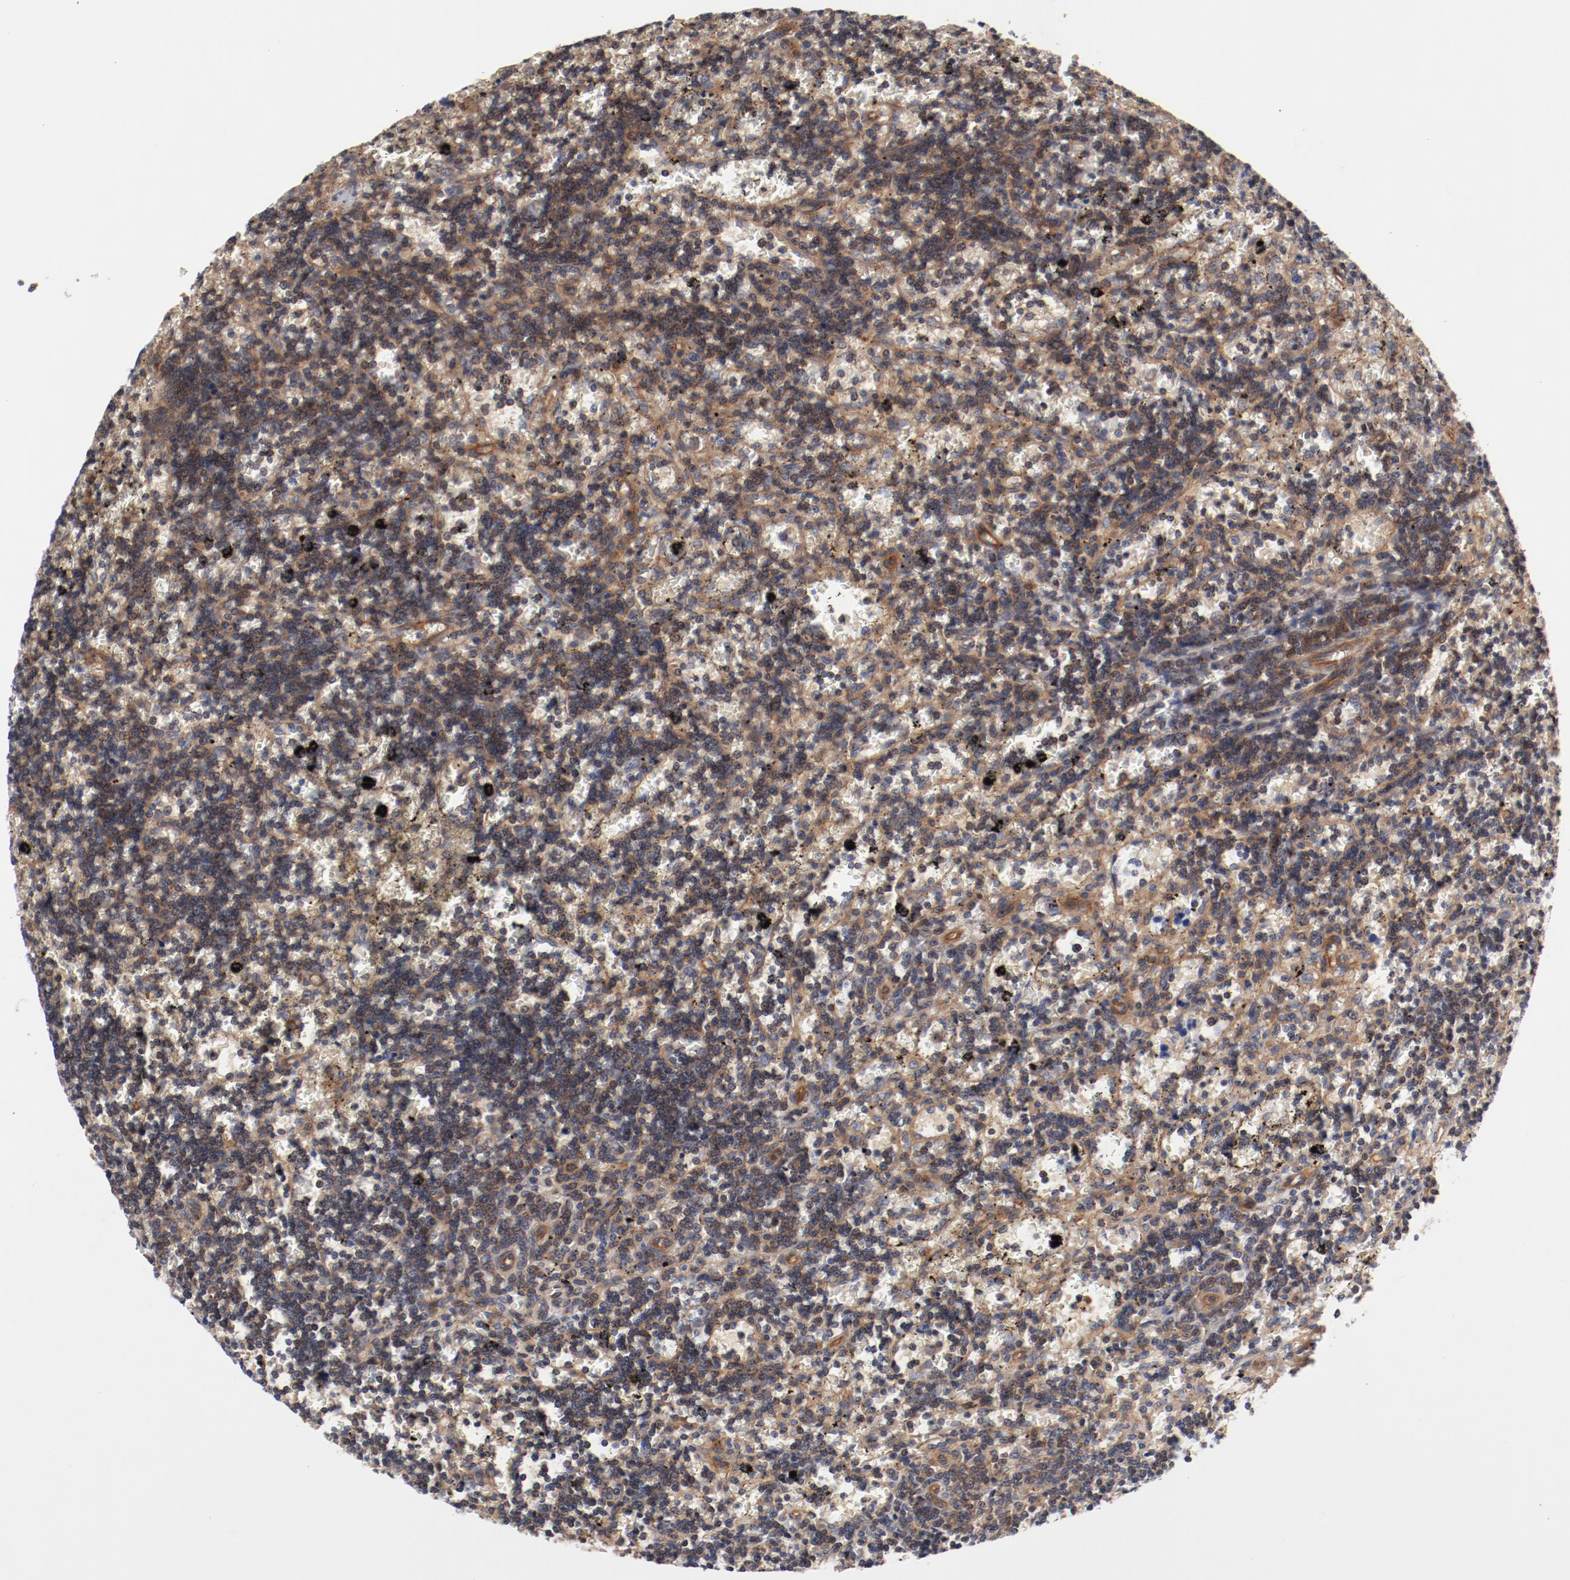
{"staining": {"intensity": "moderate", "quantity": ">75%", "location": "cytoplasmic/membranous"}, "tissue": "lymphoma", "cell_type": "Tumor cells", "image_type": "cancer", "snomed": [{"axis": "morphology", "description": "Malignant lymphoma, non-Hodgkin's type, Low grade"}, {"axis": "topography", "description": "Spleen"}], "caption": "Human malignant lymphoma, non-Hodgkin's type (low-grade) stained with a protein marker reveals moderate staining in tumor cells.", "gene": "PITPNM2", "patient": {"sex": "male", "age": 60}}